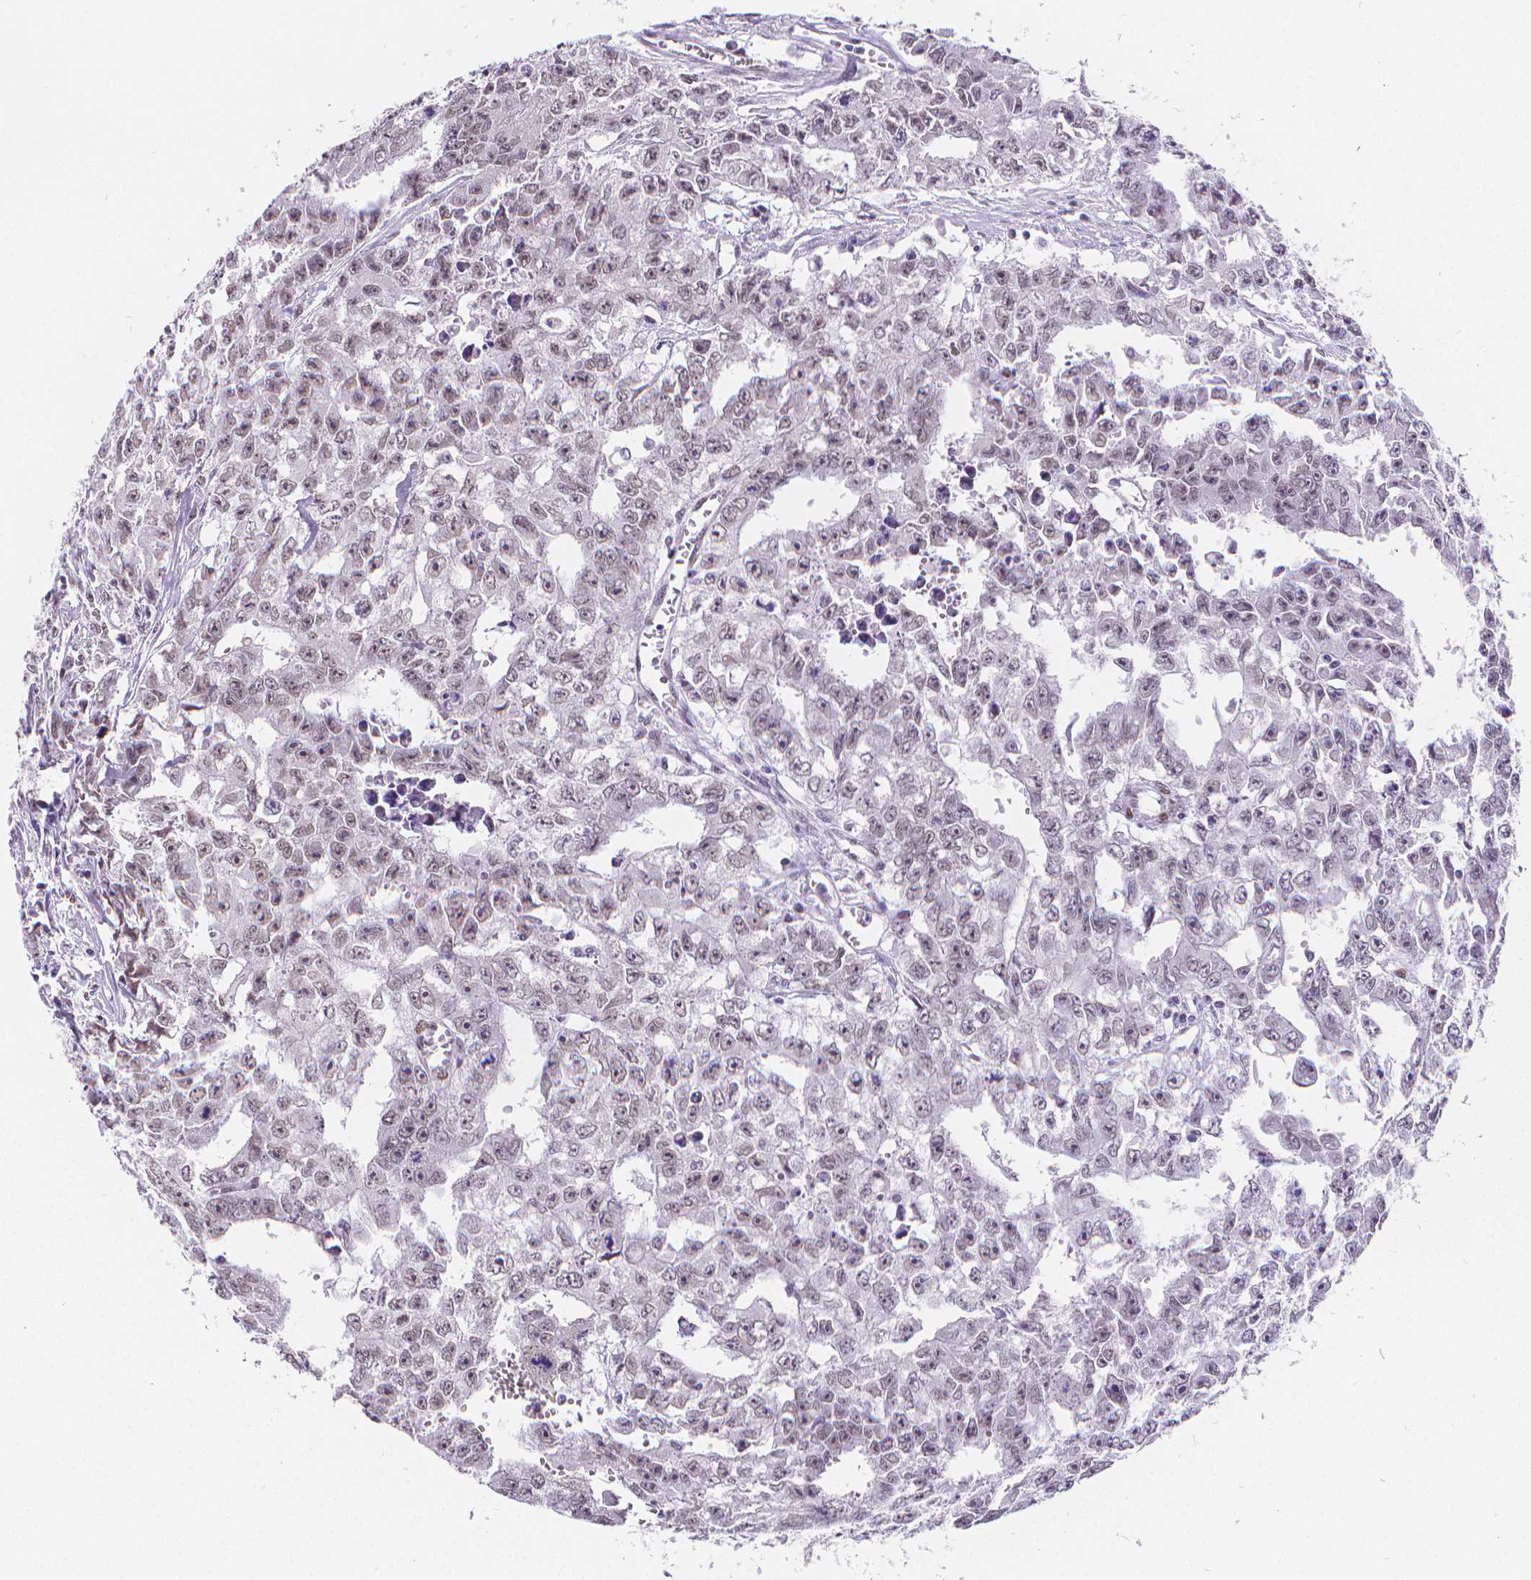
{"staining": {"intensity": "weak", "quantity": "<25%", "location": "nuclear"}, "tissue": "testis cancer", "cell_type": "Tumor cells", "image_type": "cancer", "snomed": [{"axis": "morphology", "description": "Carcinoma, Embryonal, NOS"}, {"axis": "morphology", "description": "Teratoma, malignant, NOS"}, {"axis": "topography", "description": "Testis"}], "caption": "High magnification brightfield microscopy of testis cancer stained with DAB (3,3'-diaminobenzidine) (brown) and counterstained with hematoxylin (blue): tumor cells show no significant positivity. The staining was performed using DAB to visualize the protein expression in brown, while the nuclei were stained in blue with hematoxylin (Magnification: 20x).", "gene": "MEF2C", "patient": {"sex": "male", "age": 24}}